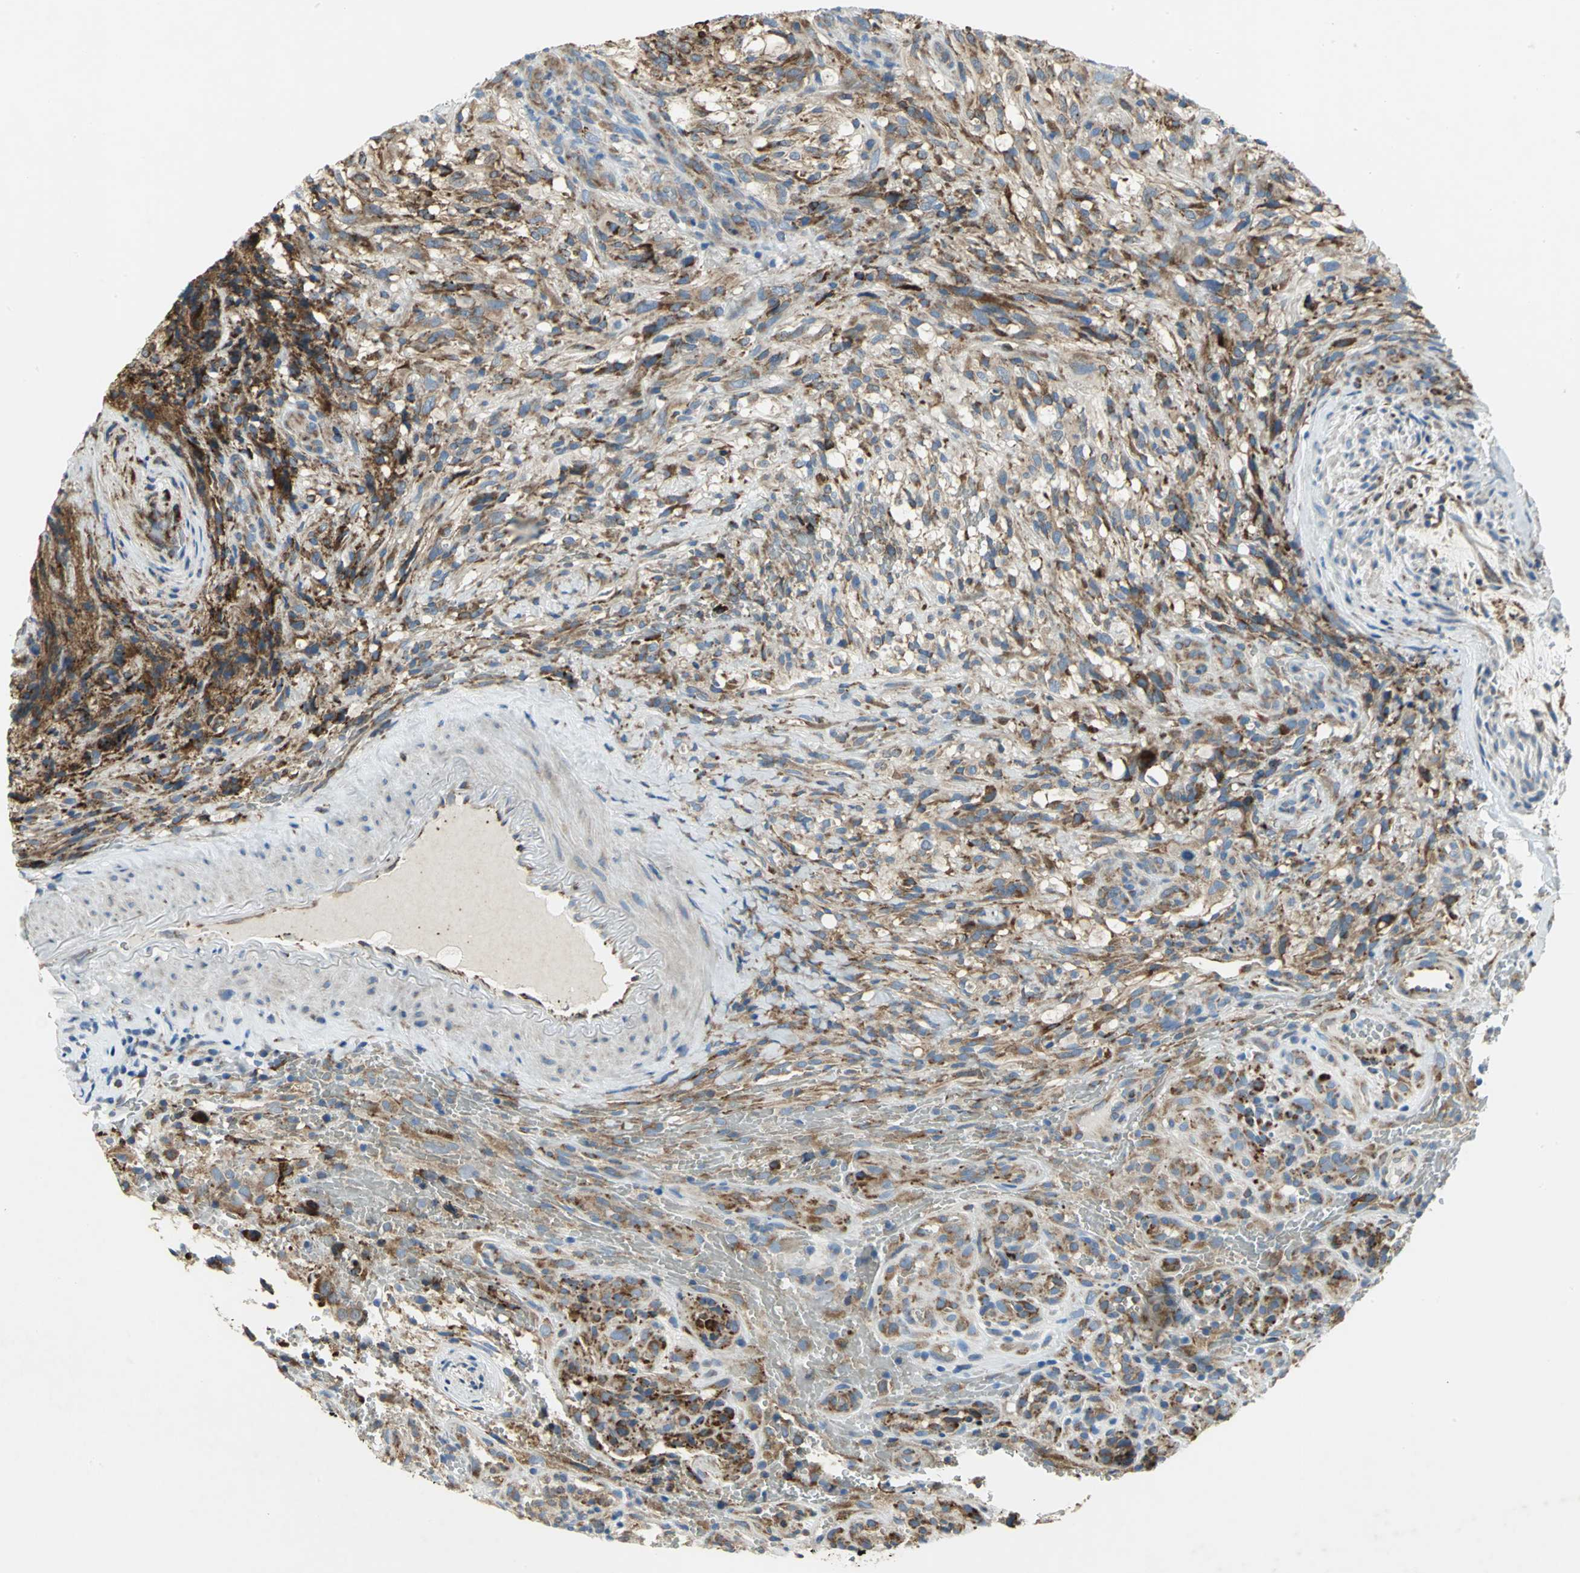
{"staining": {"intensity": "strong", "quantity": ">75%", "location": "cytoplasmic/membranous"}, "tissue": "glioma", "cell_type": "Tumor cells", "image_type": "cancer", "snomed": [{"axis": "morphology", "description": "Normal tissue, NOS"}, {"axis": "morphology", "description": "Glioma, malignant, High grade"}, {"axis": "topography", "description": "Cerebral cortex"}], "caption": "This image reveals IHC staining of glioma, with high strong cytoplasmic/membranous positivity in about >75% of tumor cells.", "gene": "TULP4", "patient": {"sex": "male", "age": 75}}